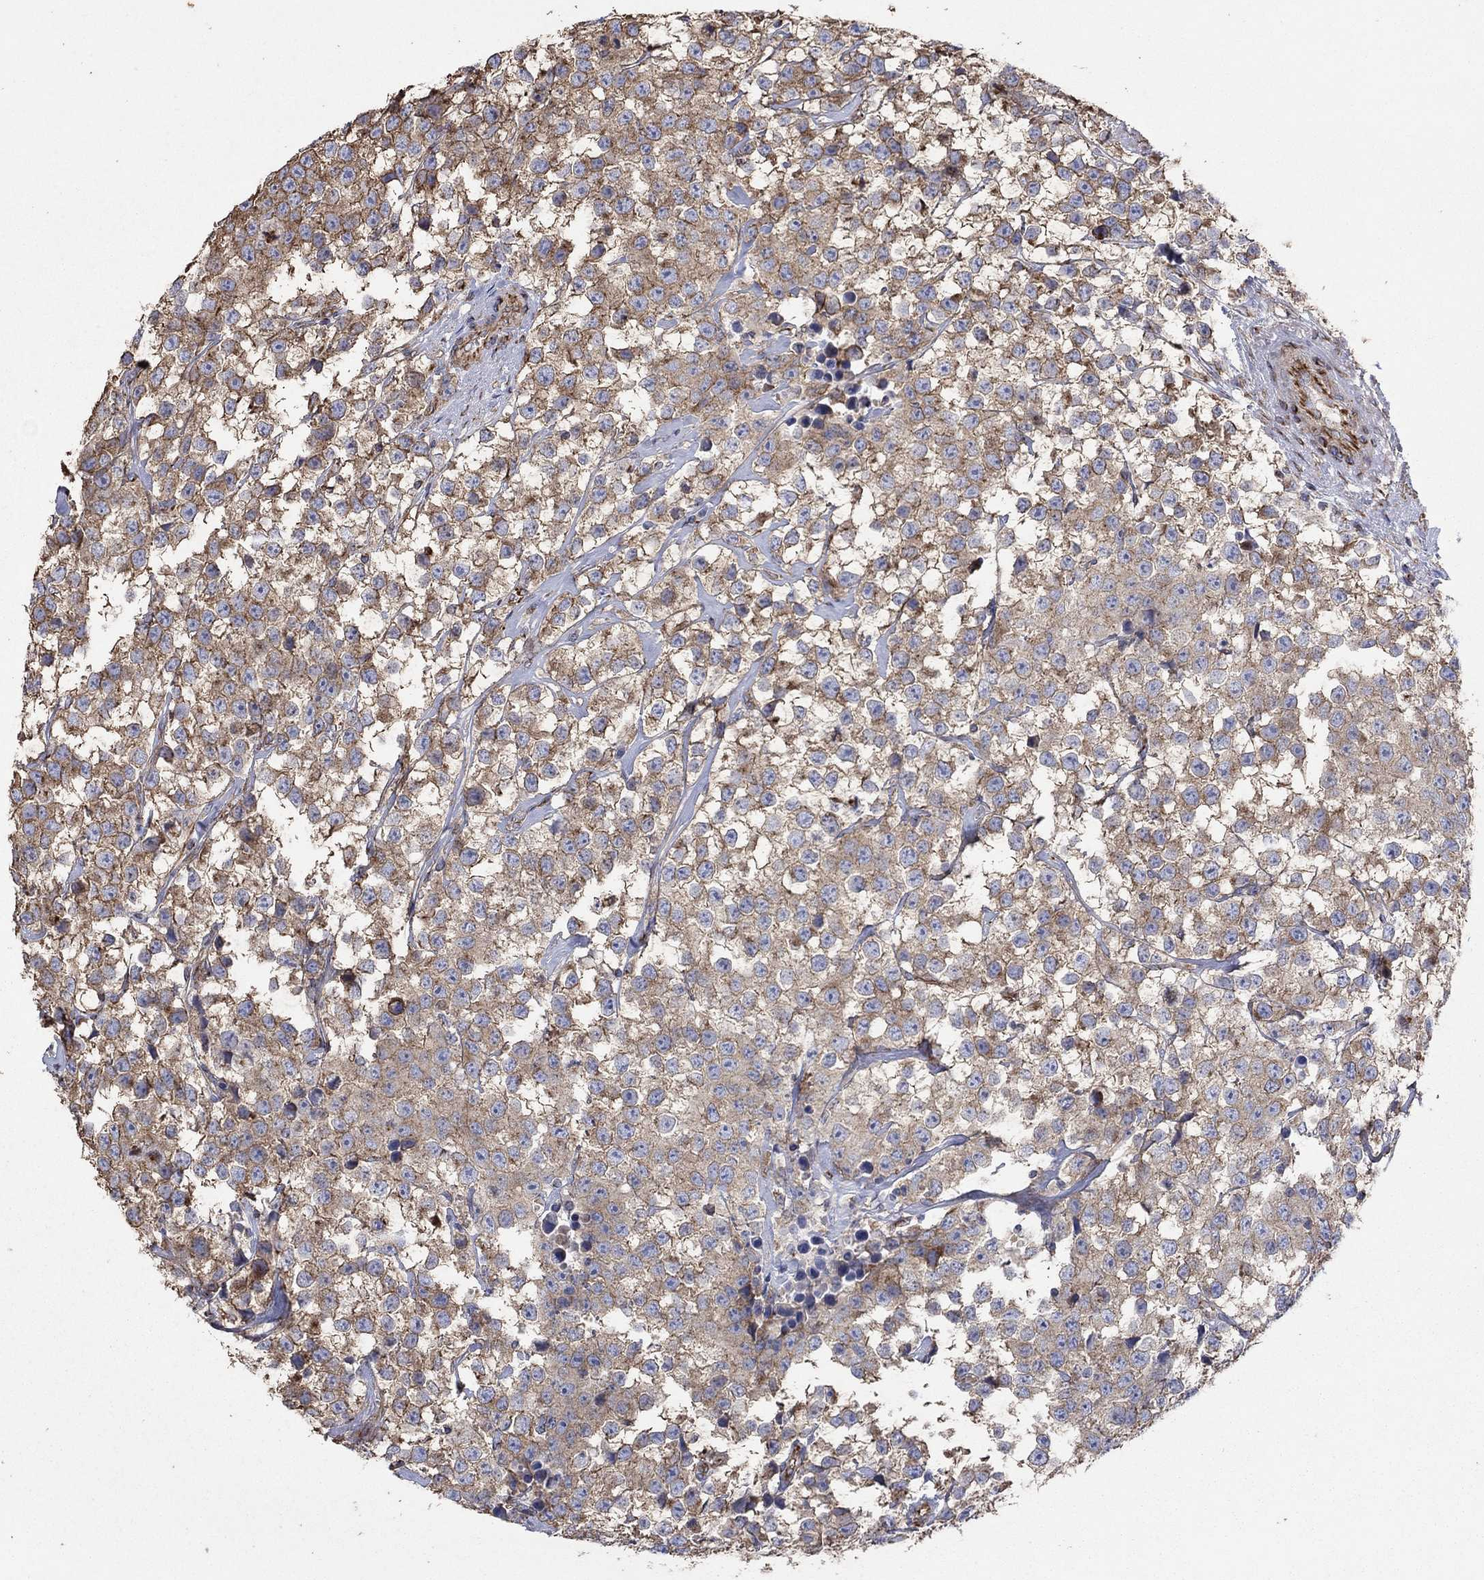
{"staining": {"intensity": "moderate", "quantity": "25%-75%", "location": "cytoplasmic/membranous"}, "tissue": "testis cancer", "cell_type": "Tumor cells", "image_type": "cancer", "snomed": [{"axis": "morphology", "description": "Seminoma, NOS"}, {"axis": "topography", "description": "Testis"}], "caption": "Immunohistochemical staining of human seminoma (testis) displays medium levels of moderate cytoplasmic/membranous staining in approximately 25%-75% of tumor cells. The staining was performed using DAB, with brown indicating positive protein expression. Nuclei are stained blue with hematoxylin.", "gene": "TPRN", "patient": {"sex": "male", "age": 59}}